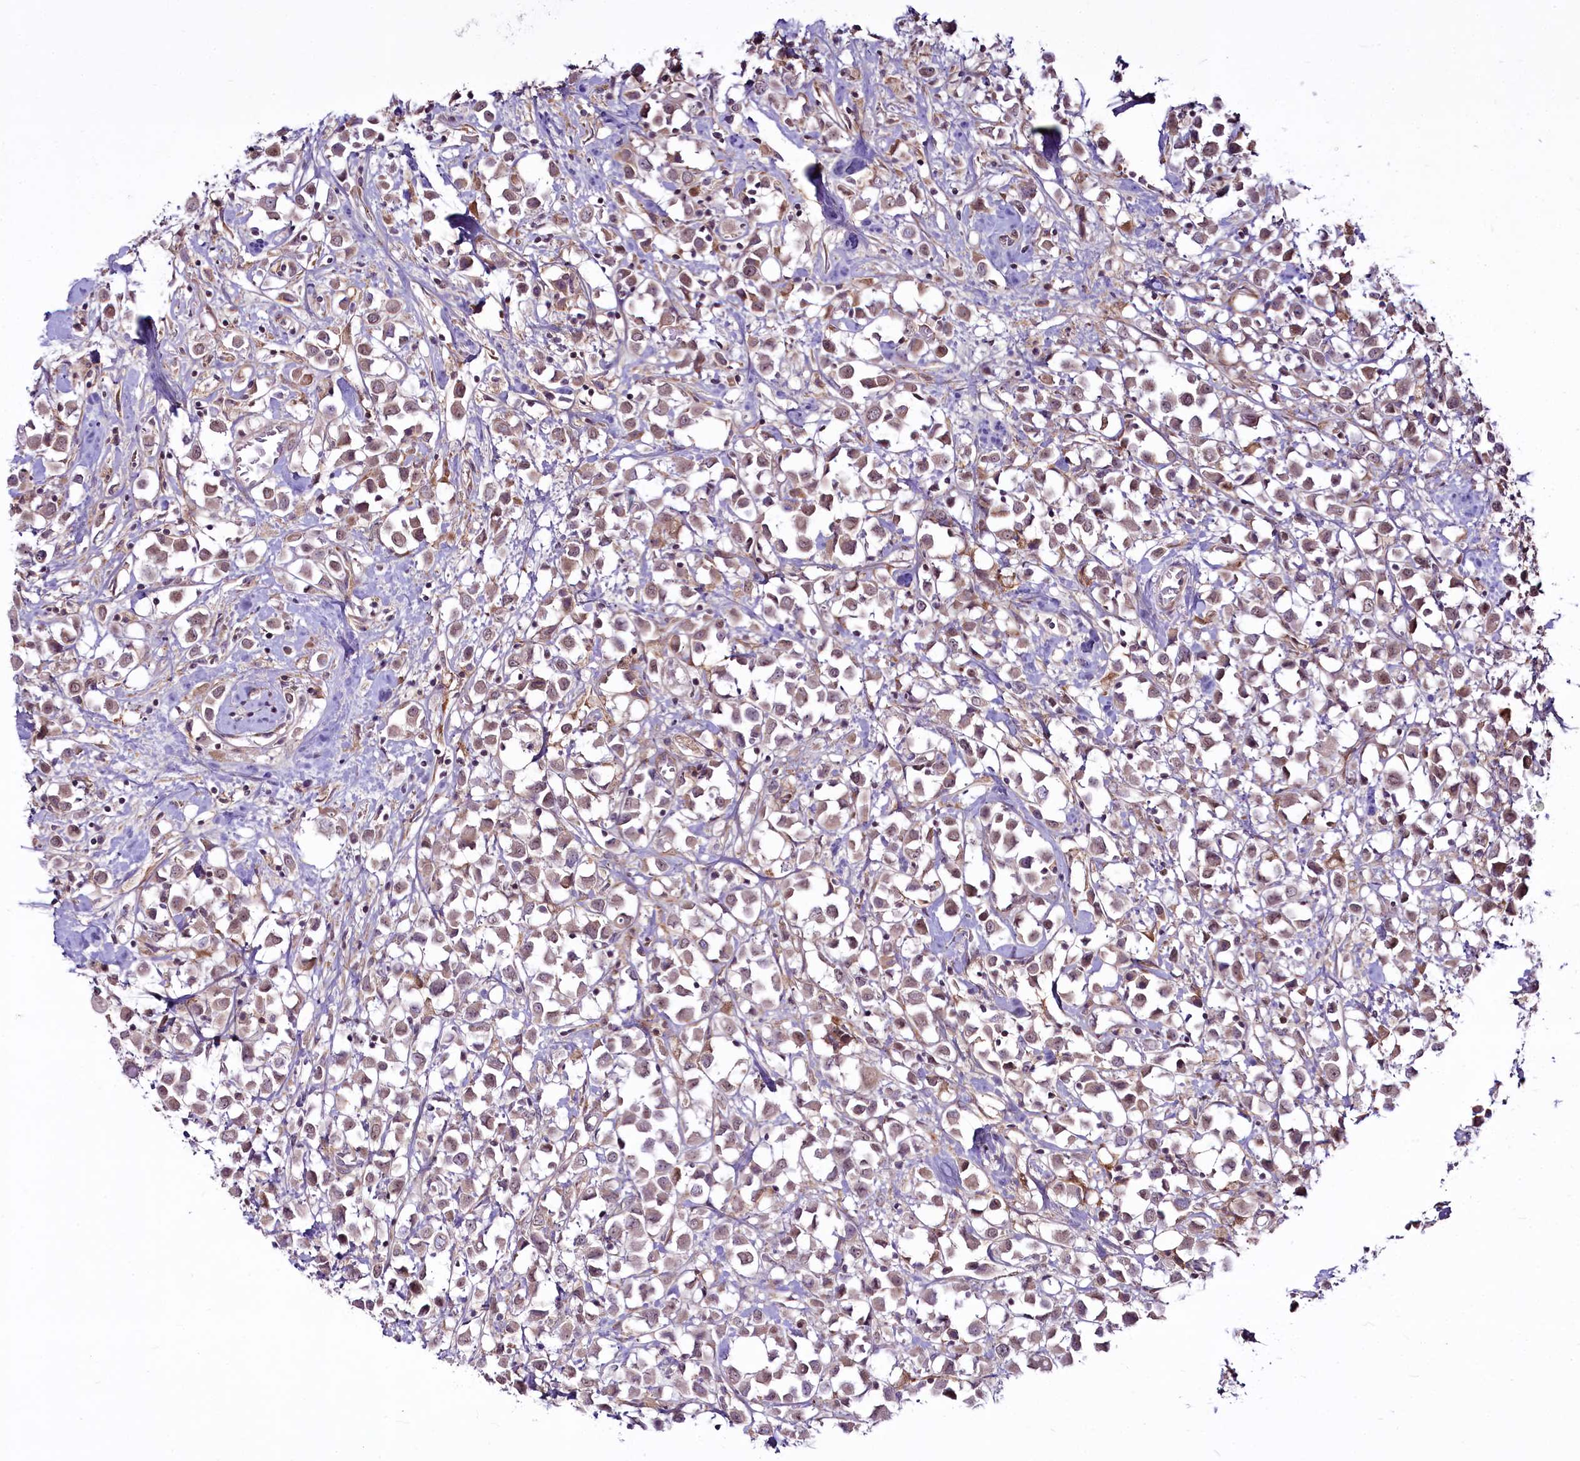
{"staining": {"intensity": "weak", "quantity": ">75%", "location": "cytoplasmic/membranous,nuclear"}, "tissue": "breast cancer", "cell_type": "Tumor cells", "image_type": "cancer", "snomed": [{"axis": "morphology", "description": "Duct carcinoma"}, {"axis": "topography", "description": "Breast"}], "caption": "A micrograph showing weak cytoplasmic/membranous and nuclear positivity in about >75% of tumor cells in breast cancer (invasive ductal carcinoma), as visualized by brown immunohistochemical staining.", "gene": "RSBN1", "patient": {"sex": "female", "age": 61}}